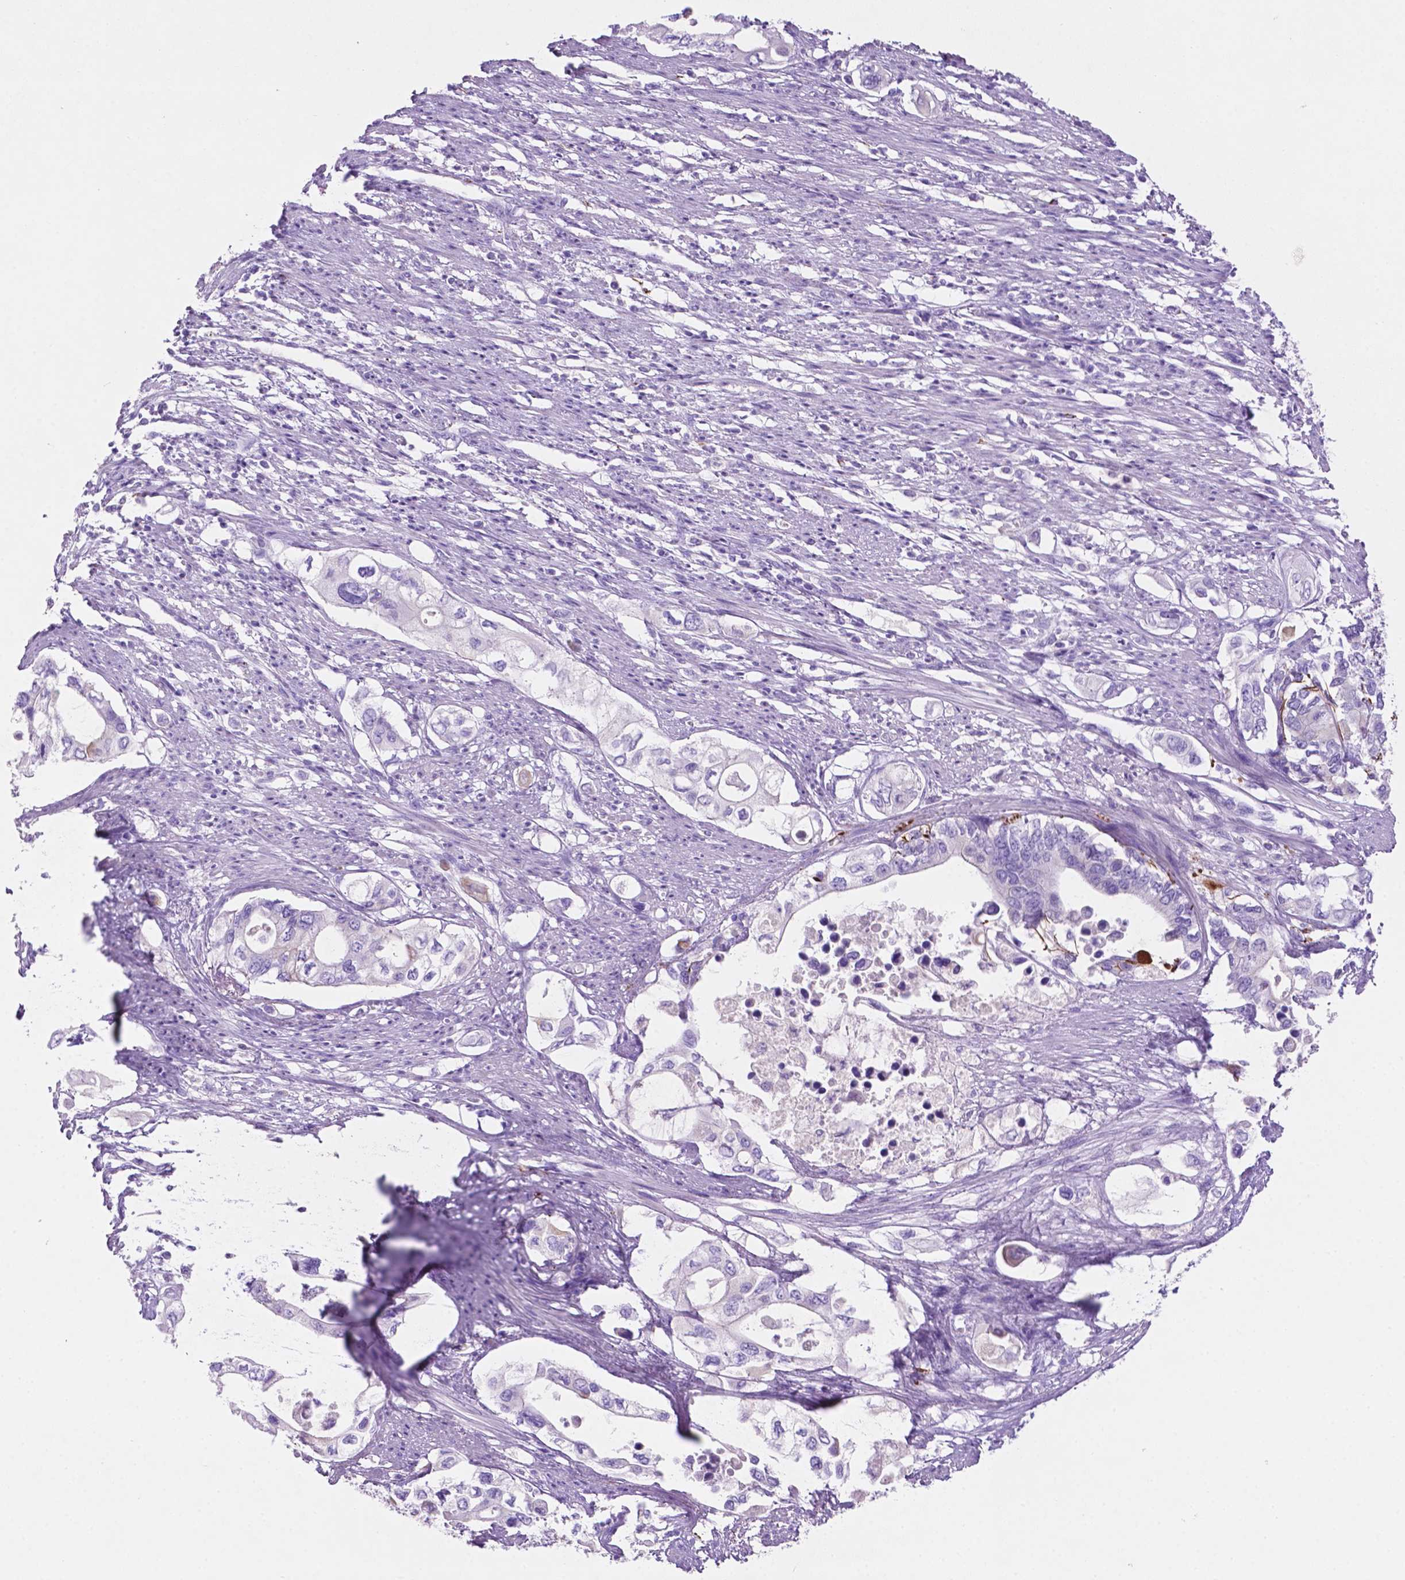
{"staining": {"intensity": "moderate", "quantity": "<25%", "location": "cytoplasmic/membranous"}, "tissue": "pancreatic cancer", "cell_type": "Tumor cells", "image_type": "cancer", "snomed": [{"axis": "morphology", "description": "Adenocarcinoma, NOS"}, {"axis": "topography", "description": "Pancreas"}], "caption": "A low amount of moderate cytoplasmic/membranous positivity is identified in approximately <25% of tumor cells in pancreatic adenocarcinoma tissue.", "gene": "POU4F1", "patient": {"sex": "female", "age": 63}}